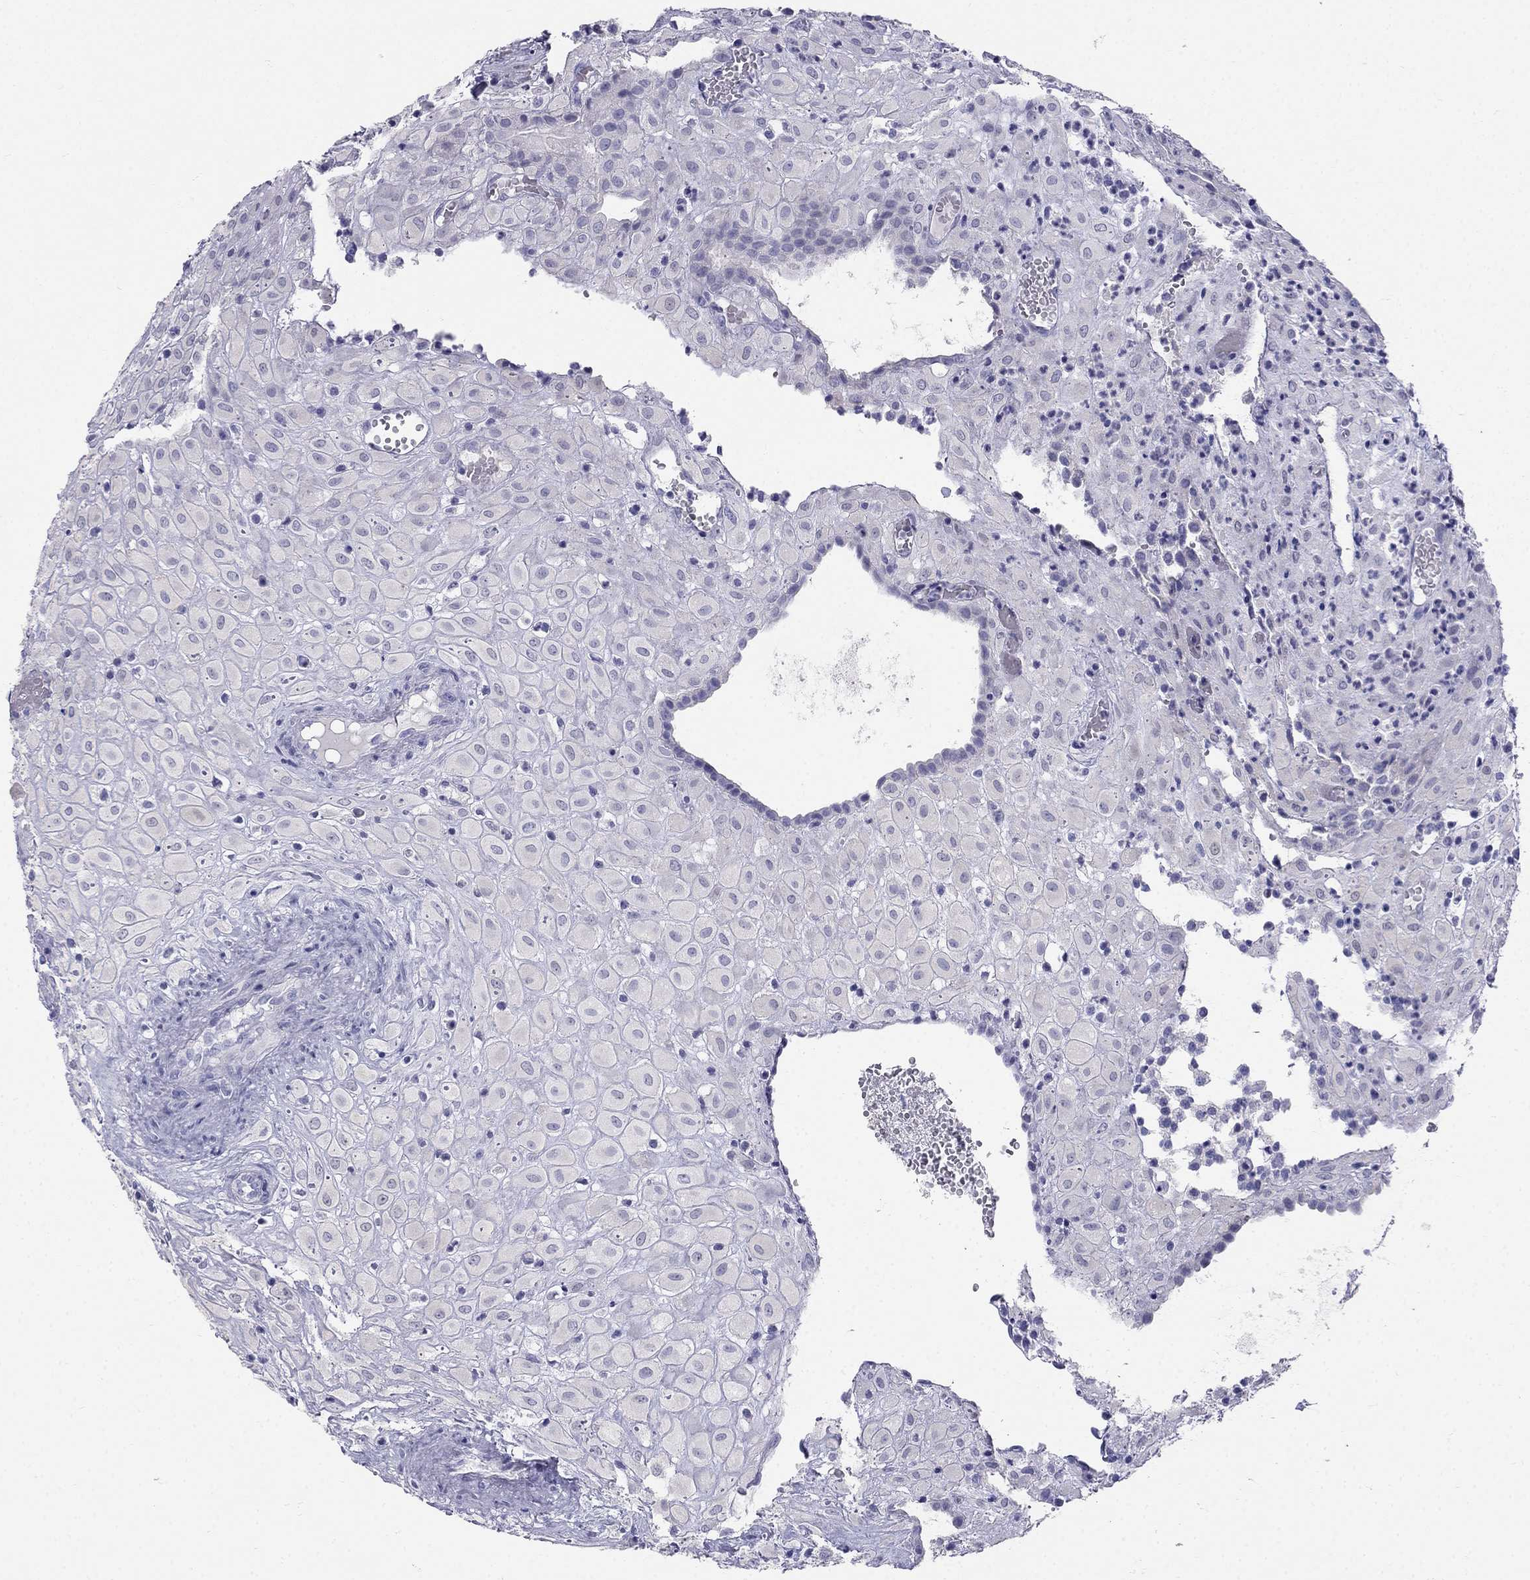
{"staining": {"intensity": "negative", "quantity": "none", "location": "none"}, "tissue": "placenta", "cell_type": "Decidual cells", "image_type": "normal", "snomed": [{"axis": "morphology", "description": "Normal tissue, NOS"}, {"axis": "topography", "description": "Placenta"}], "caption": "Immunohistochemistry micrograph of benign placenta stained for a protein (brown), which shows no positivity in decidual cells. The staining was performed using DAB (3,3'-diaminobenzidine) to visualize the protein expression in brown, while the nuclei were stained in blue with hematoxylin (Magnification: 20x).", "gene": "RFLNA", "patient": {"sex": "female", "age": 24}}